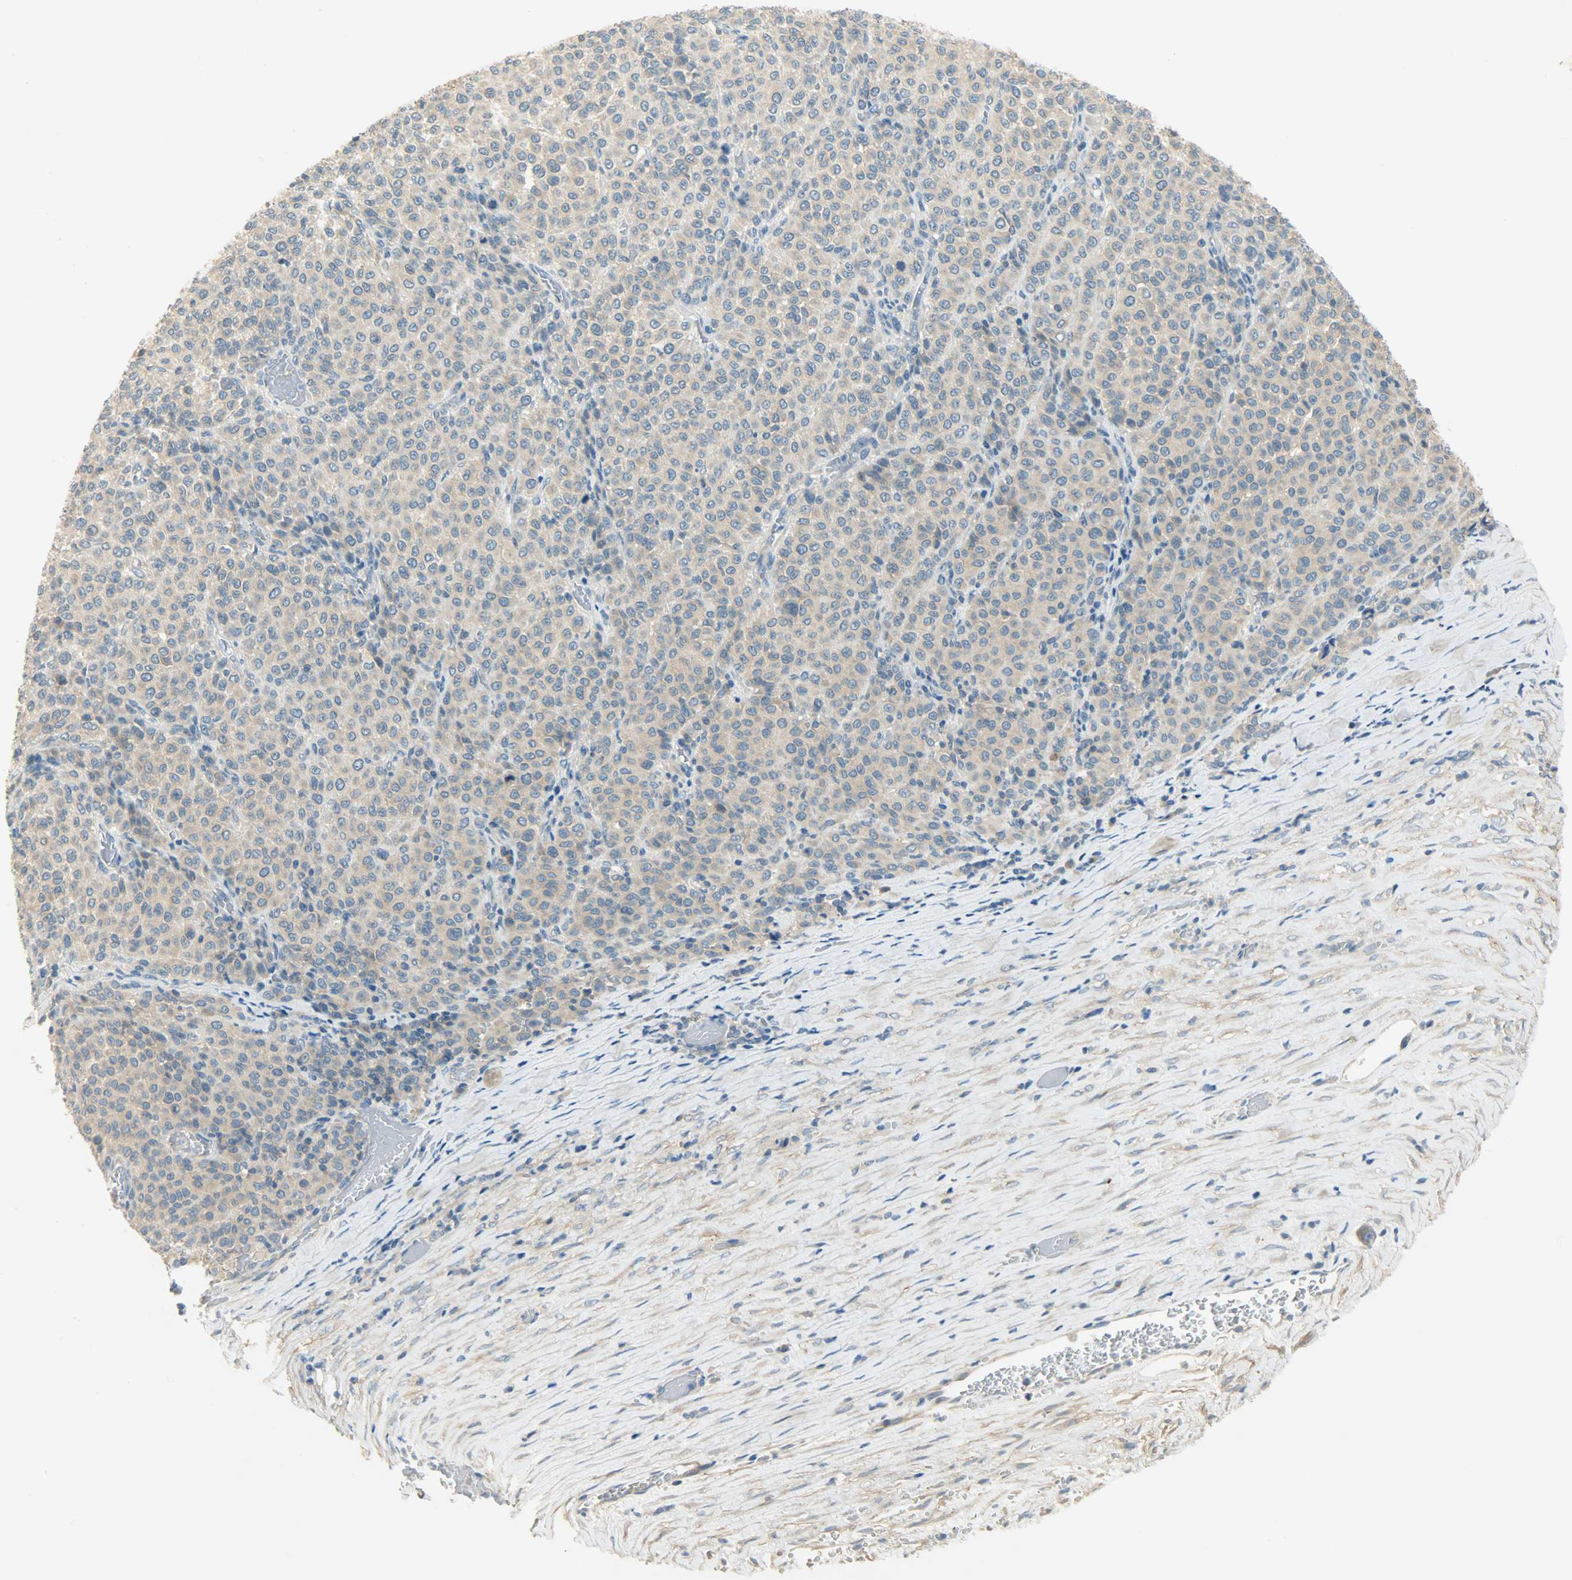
{"staining": {"intensity": "moderate", "quantity": "25%-75%", "location": "cytoplasmic/membranous"}, "tissue": "melanoma", "cell_type": "Tumor cells", "image_type": "cancer", "snomed": [{"axis": "morphology", "description": "Malignant melanoma, Metastatic site"}, {"axis": "topography", "description": "Pancreas"}], "caption": "Moderate cytoplasmic/membranous expression is present in about 25%-75% of tumor cells in melanoma.", "gene": "DSG2", "patient": {"sex": "female", "age": 30}}